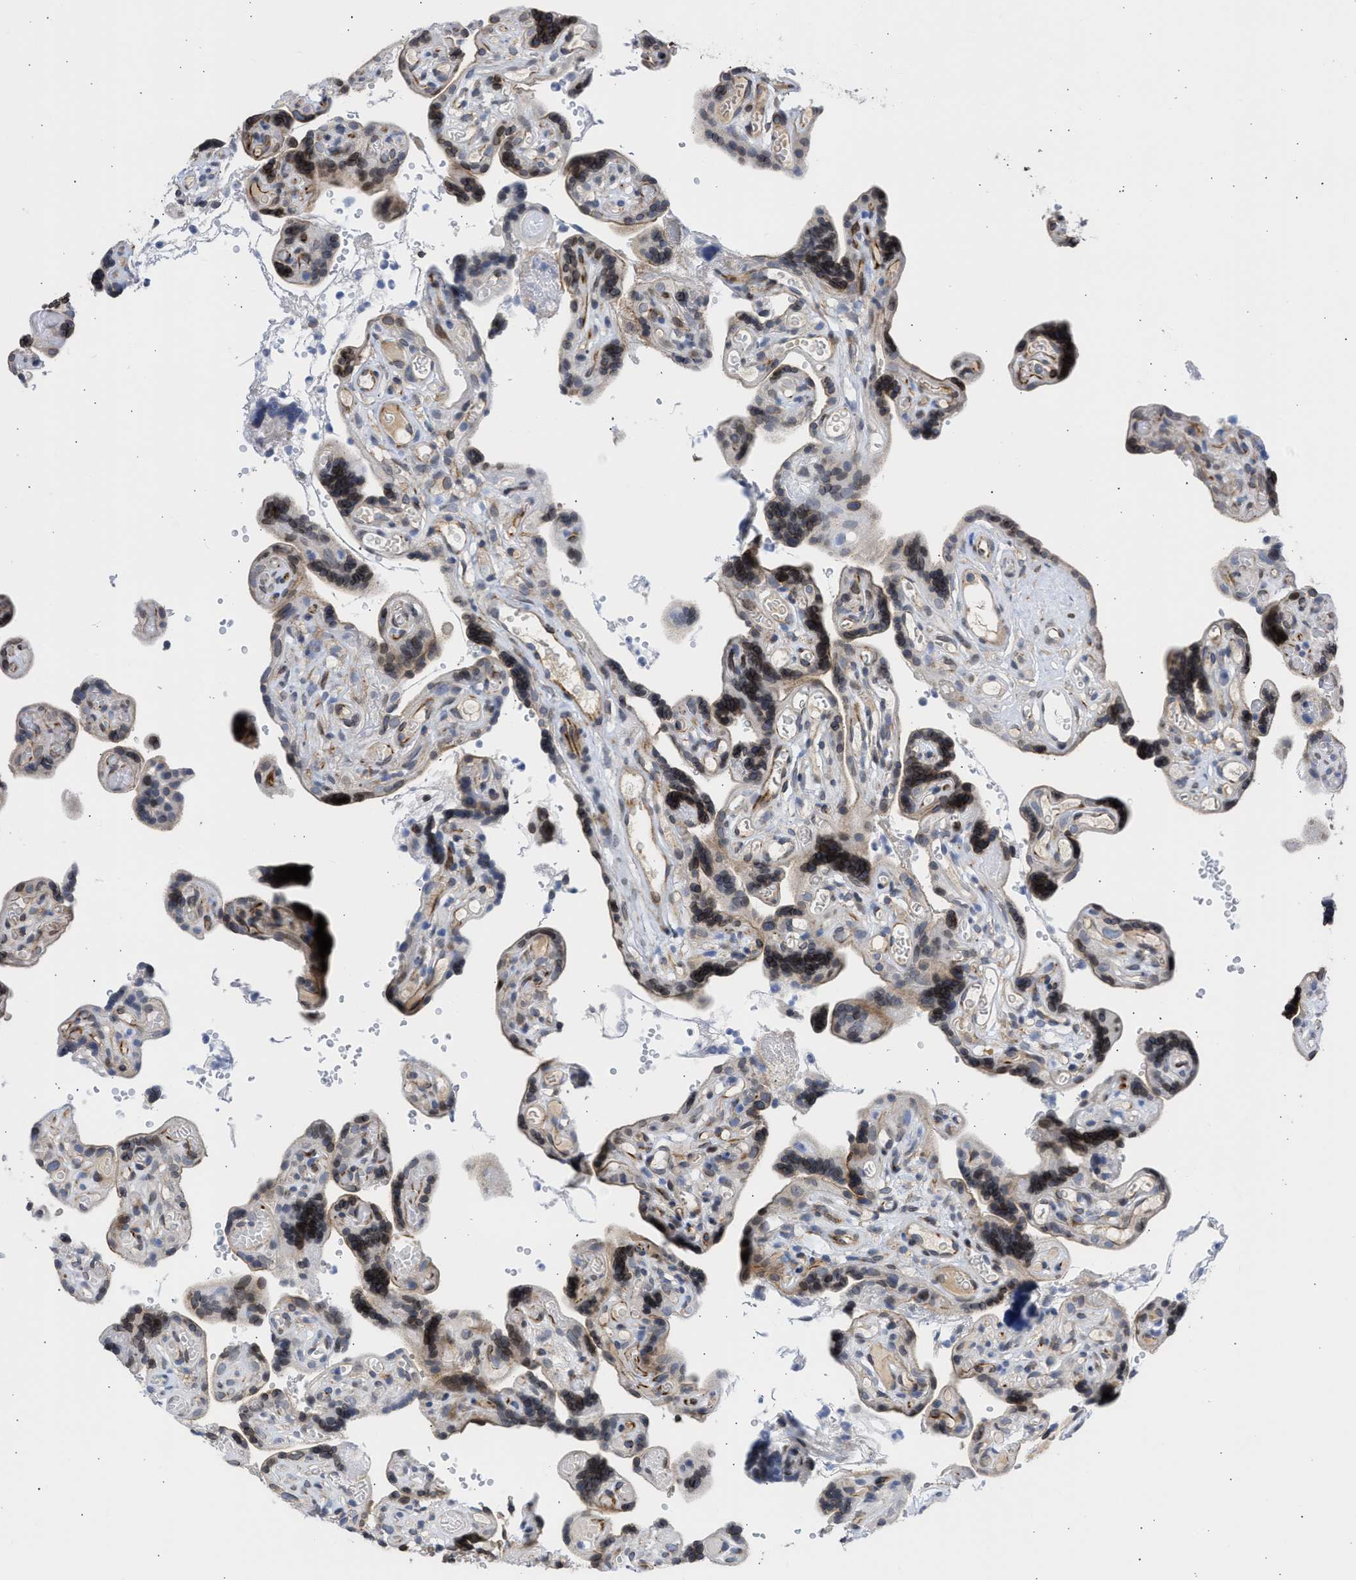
{"staining": {"intensity": "weak", "quantity": "<25%", "location": "cytoplasmic/membranous,nuclear"}, "tissue": "placenta", "cell_type": "Decidual cells", "image_type": "normal", "snomed": [{"axis": "morphology", "description": "Normal tissue, NOS"}, {"axis": "topography", "description": "Placenta"}], "caption": "Photomicrograph shows no significant protein expression in decidual cells of benign placenta. The staining is performed using DAB brown chromogen with nuclei counter-stained in using hematoxylin.", "gene": "NUP35", "patient": {"sex": "female", "age": 30}}